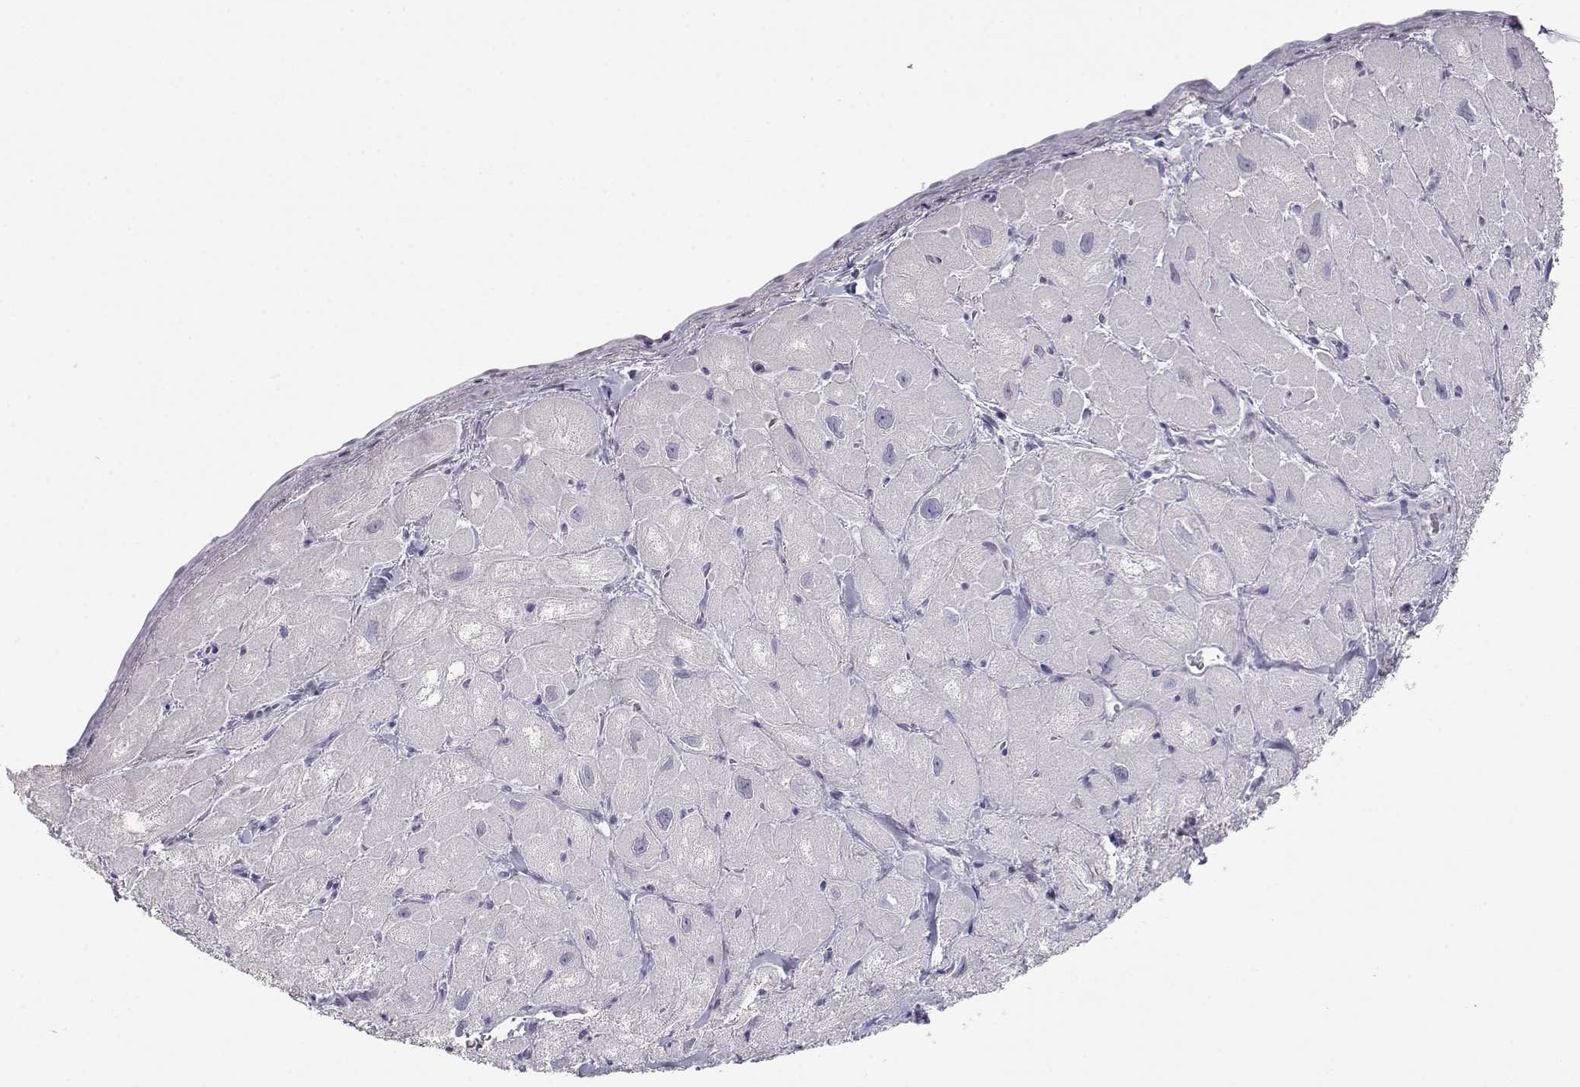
{"staining": {"intensity": "negative", "quantity": "none", "location": "none"}, "tissue": "heart muscle", "cell_type": "Cardiomyocytes", "image_type": "normal", "snomed": [{"axis": "morphology", "description": "Normal tissue, NOS"}, {"axis": "topography", "description": "Heart"}], "caption": "Cardiomyocytes show no significant positivity in unremarkable heart muscle. Nuclei are stained in blue.", "gene": "LAMB3", "patient": {"sex": "male", "age": 60}}